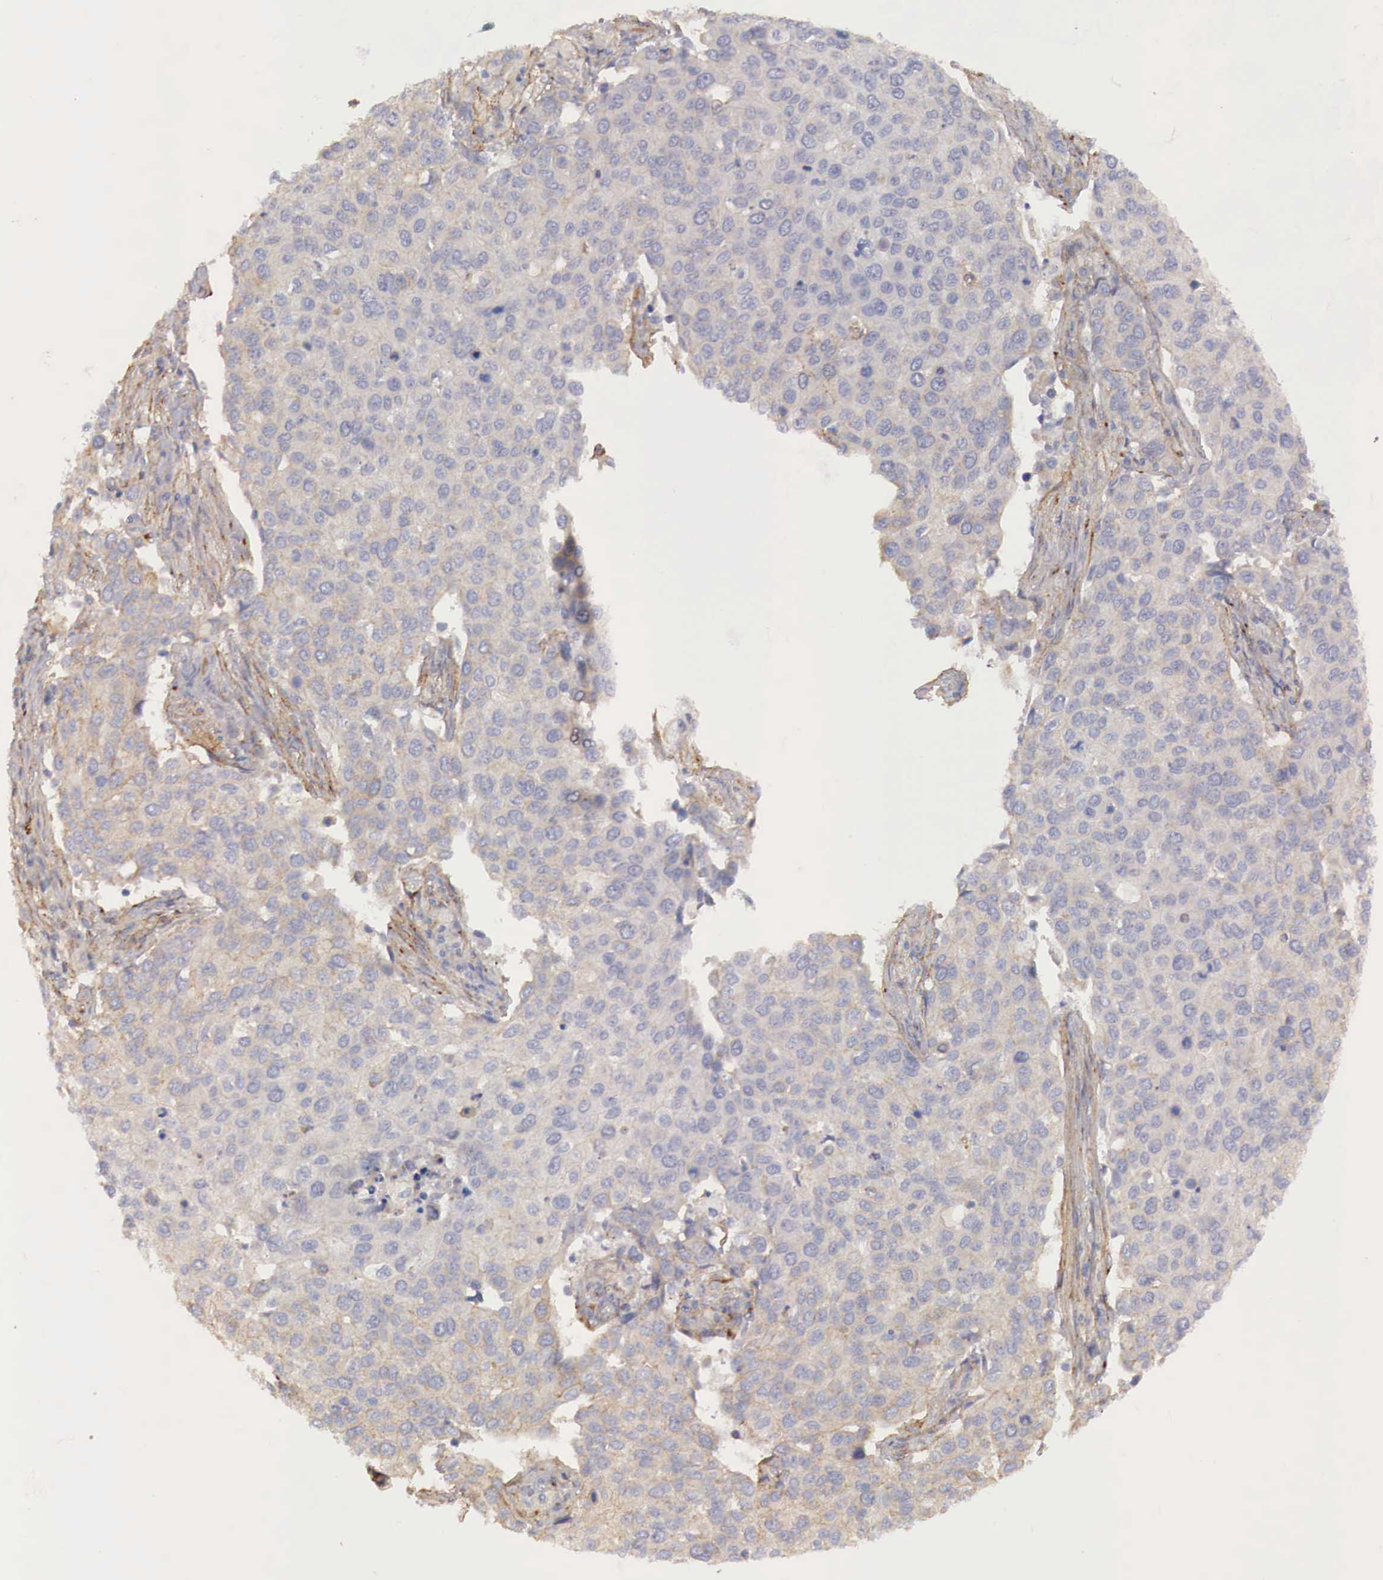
{"staining": {"intensity": "weak", "quantity": ">75%", "location": "cytoplasmic/membranous"}, "tissue": "cervical cancer", "cell_type": "Tumor cells", "image_type": "cancer", "snomed": [{"axis": "morphology", "description": "Squamous cell carcinoma, NOS"}, {"axis": "topography", "description": "Cervix"}], "caption": "Approximately >75% of tumor cells in human cervical cancer (squamous cell carcinoma) reveal weak cytoplasmic/membranous protein staining as visualized by brown immunohistochemical staining.", "gene": "KLHDC7B", "patient": {"sex": "female", "age": 54}}